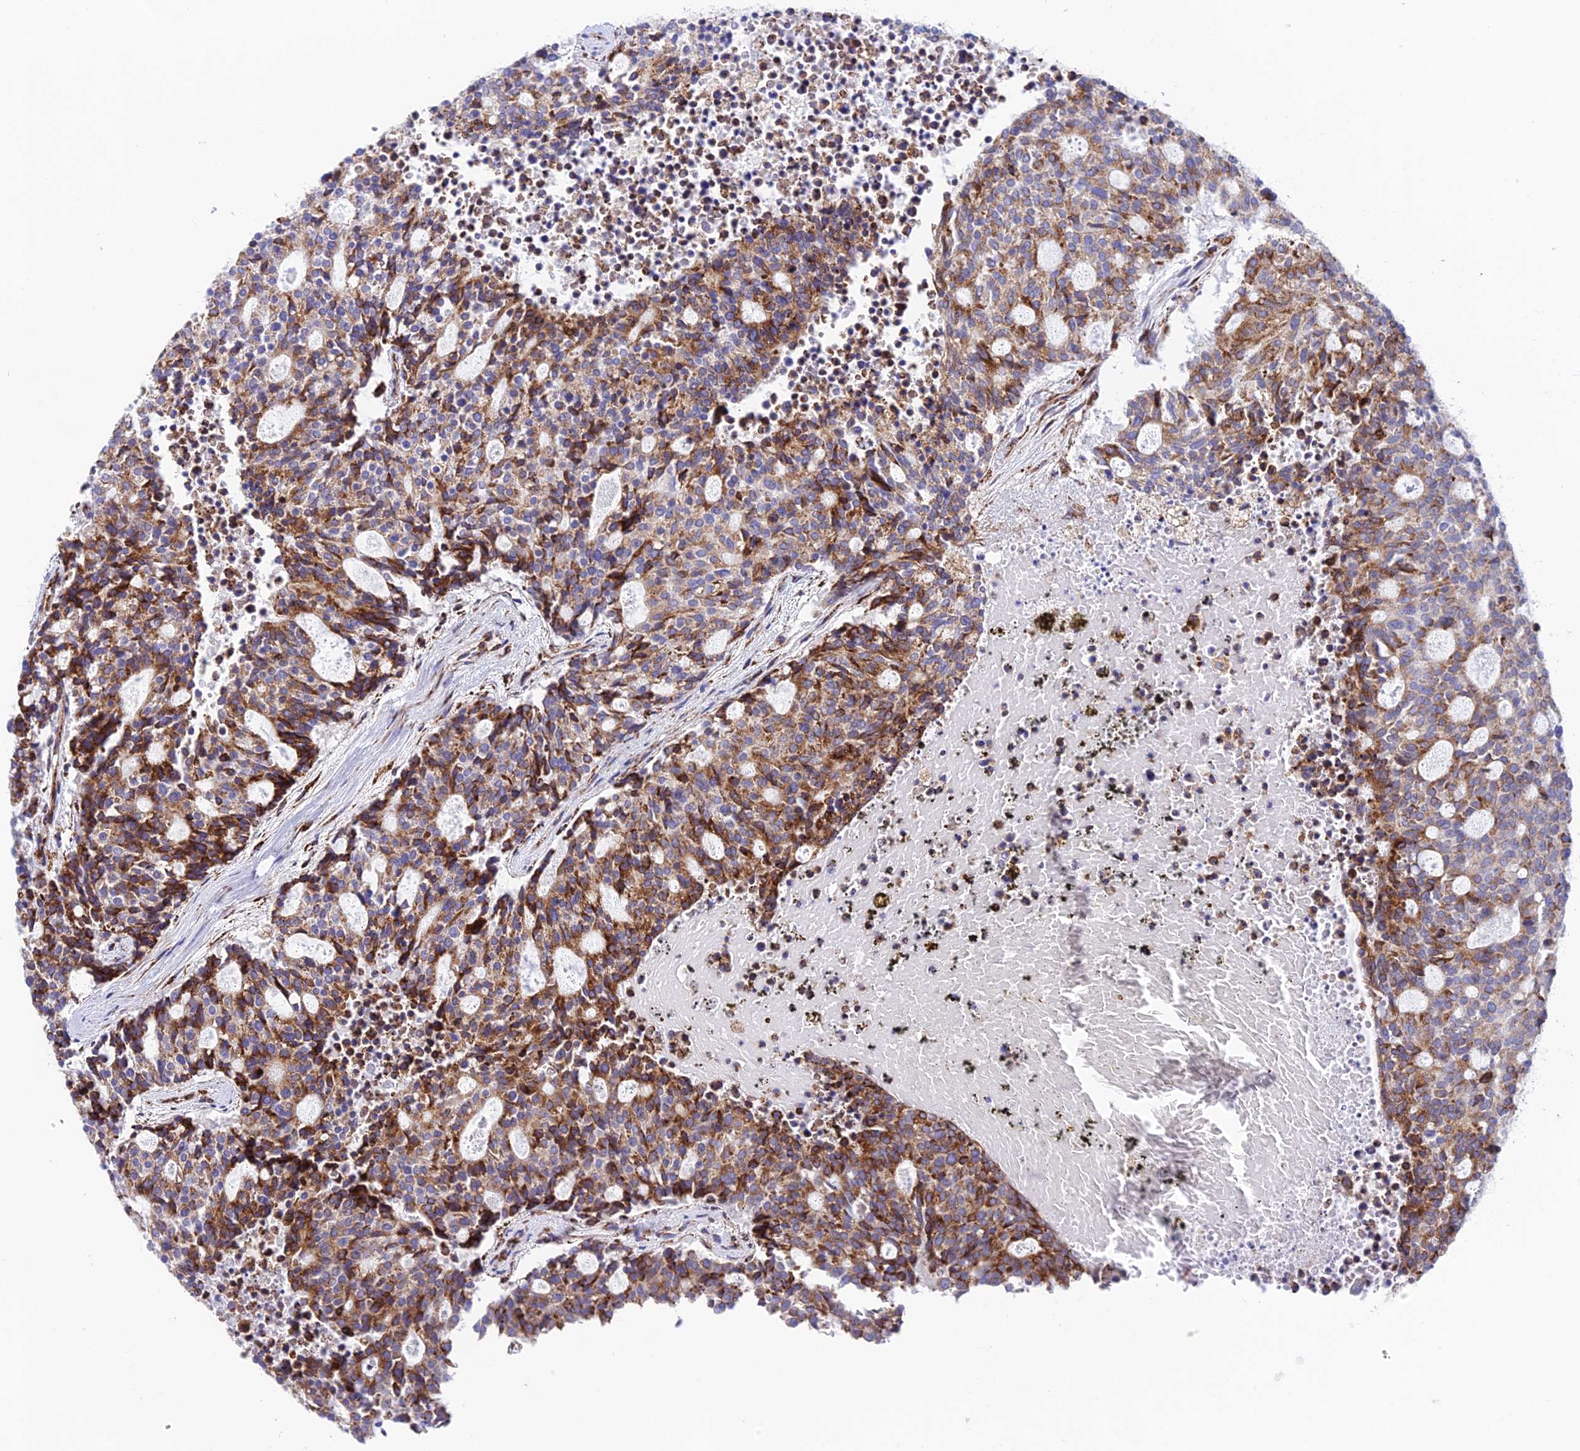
{"staining": {"intensity": "strong", "quantity": "25%-75%", "location": "cytoplasmic/membranous"}, "tissue": "carcinoid", "cell_type": "Tumor cells", "image_type": "cancer", "snomed": [{"axis": "morphology", "description": "Carcinoid, malignant, NOS"}, {"axis": "topography", "description": "Pancreas"}], "caption": "Immunohistochemical staining of human carcinoid (malignant) displays high levels of strong cytoplasmic/membranous positivity in approximately 25%-75% of tumor cells.", "gene": "TUBGCP6", "patient": {"sex": "female", "age": 54}}